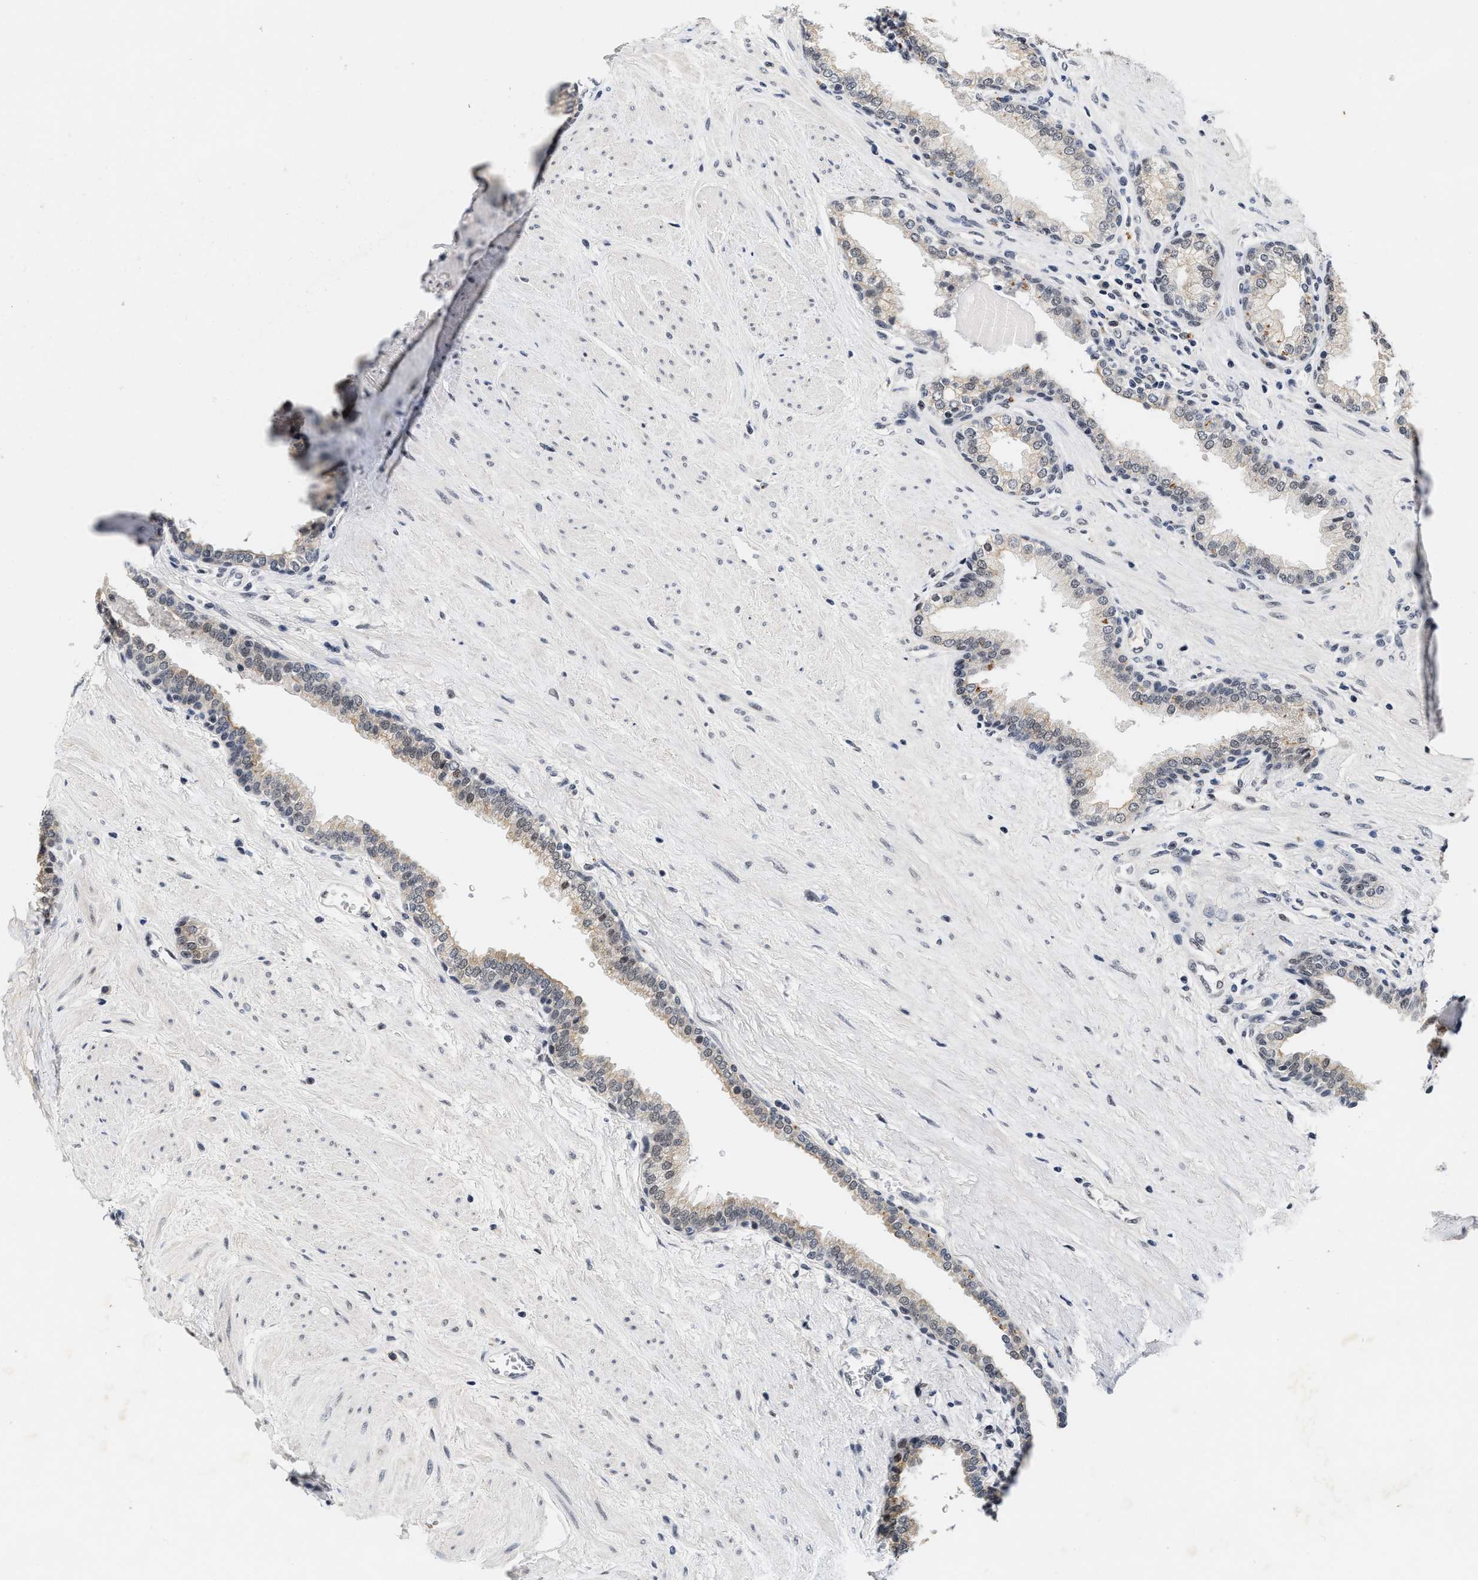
{"staining": {"intensity": "moderate", "quantity": "25%-75%", "location": "cytoplasmic/membranous,nuclear"}, "tissue": "prostate", "cell_type": "Glandular cells", "image_type": "normal", "snomed": [{"axis": "morphology", "description": "Normal tissue, NOS"}, {"axis": "topography", "description": "Prostate"}], "caption": "Moderate cytoplasmic/membranous,nuclear protein positivity is appreciated in about 25%-75% of glandular cells in prostate. (Stains: DAB (3,3'-diaminobenzidine) in brown, nuclei in blue, Microscopy: brightfield microscopy at high magnification).", "gene": "INIP", "patient": {"sex": "male", "age": 51}}